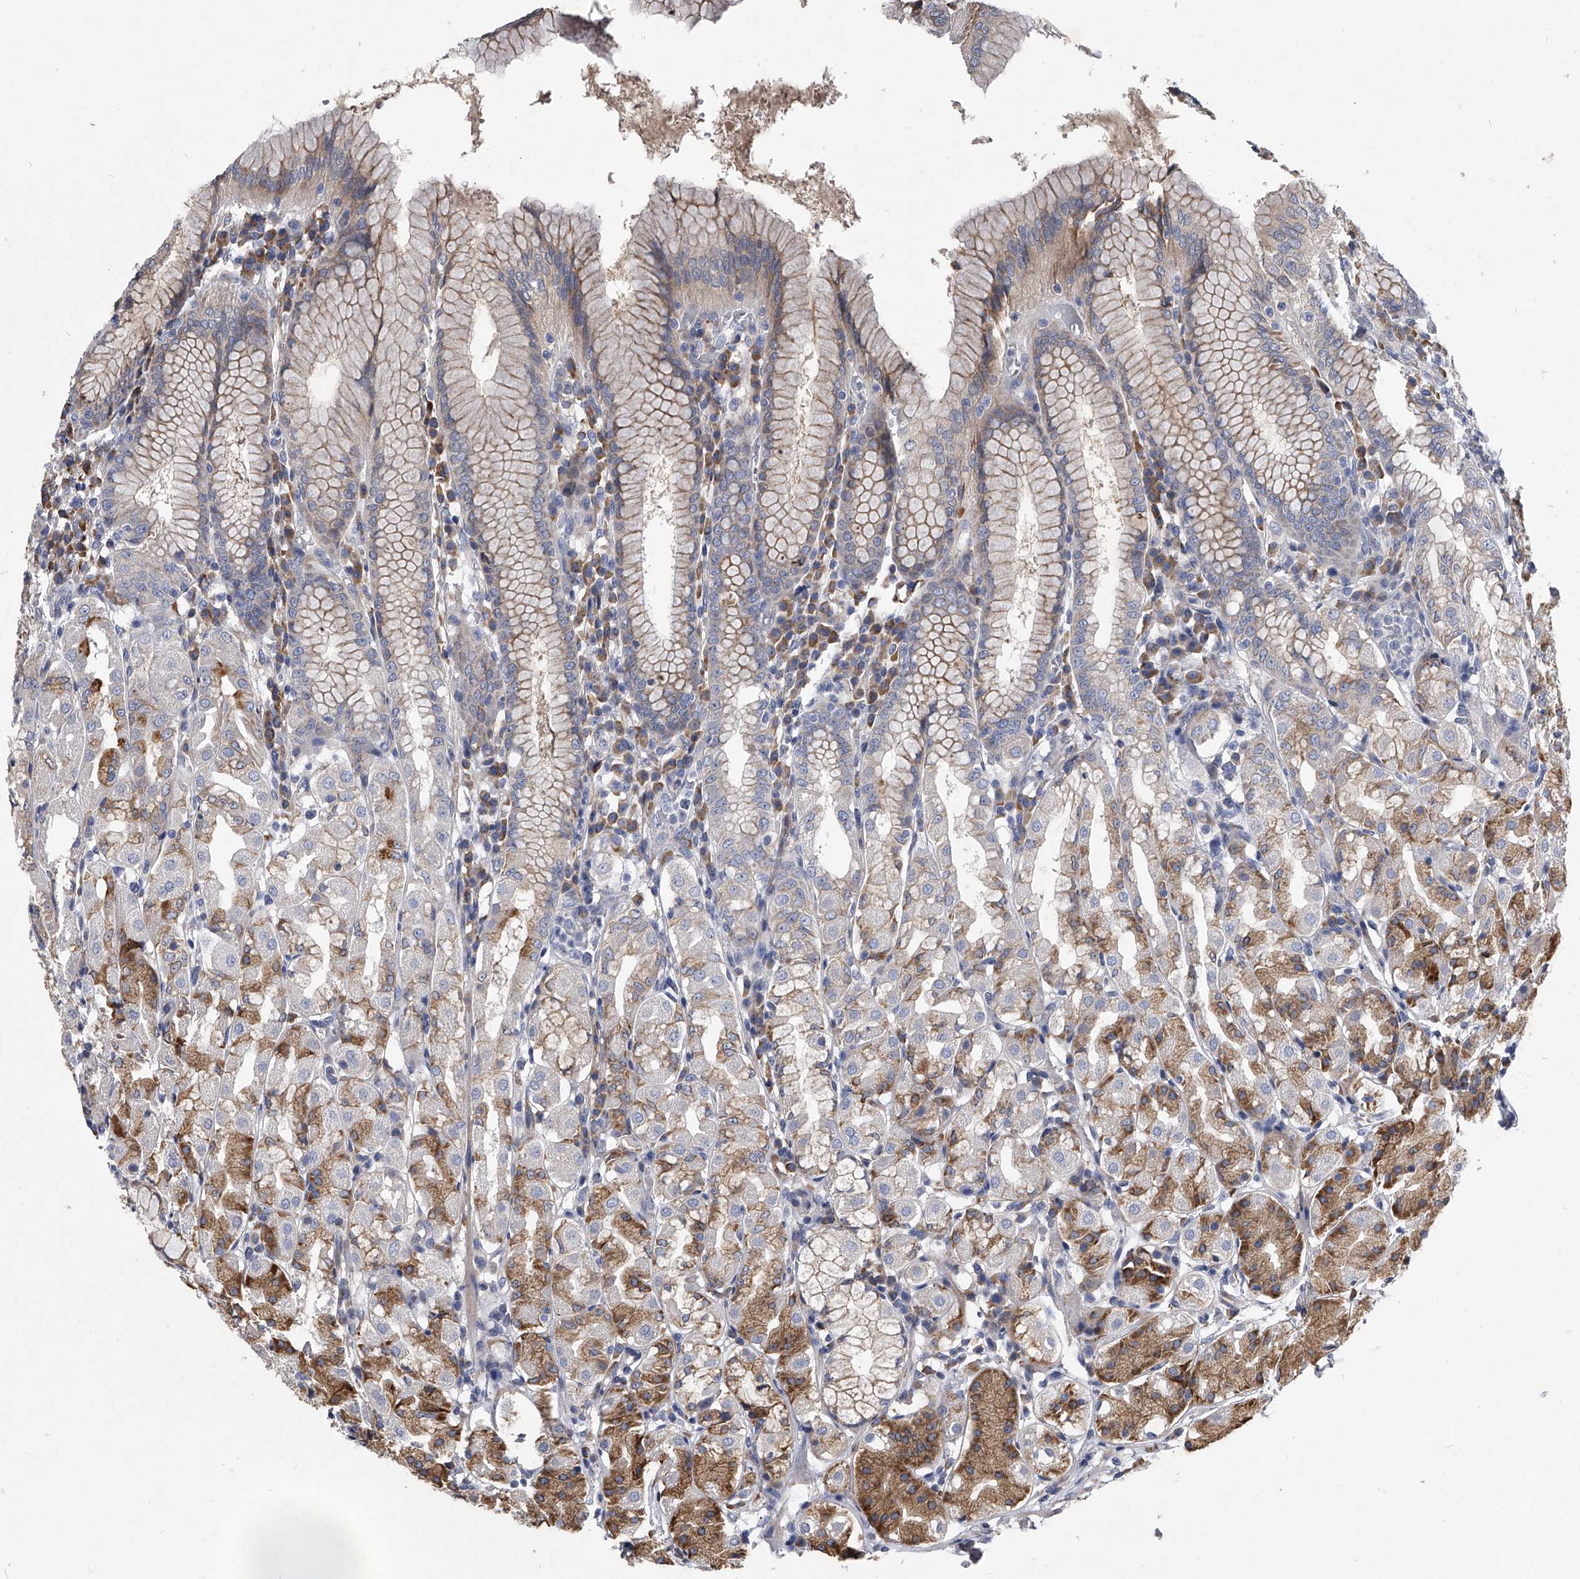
{"staining": {"intensity": "moderate", "quantity": "25%-75%", "location": "cytoplasmic/membranous"}, "tissue": "stomach", "cell_type": "Glandular cells", "image_type": "normal", "snomed": [{"axis": "morphology", "description": "Normal tissue, NOS"}, {"axis": "topography", "description": "Stomach"}, {"axis": "topography", "description": "Stomach, lower"}], "caption": "Stomach stained for a protein (brown) reveals moderate cytoplasmic/membranous positive expression in about 25%-75% of glandular cells.", "gene": "CCR4", "patient": {"sex": "female", "age": 56}}